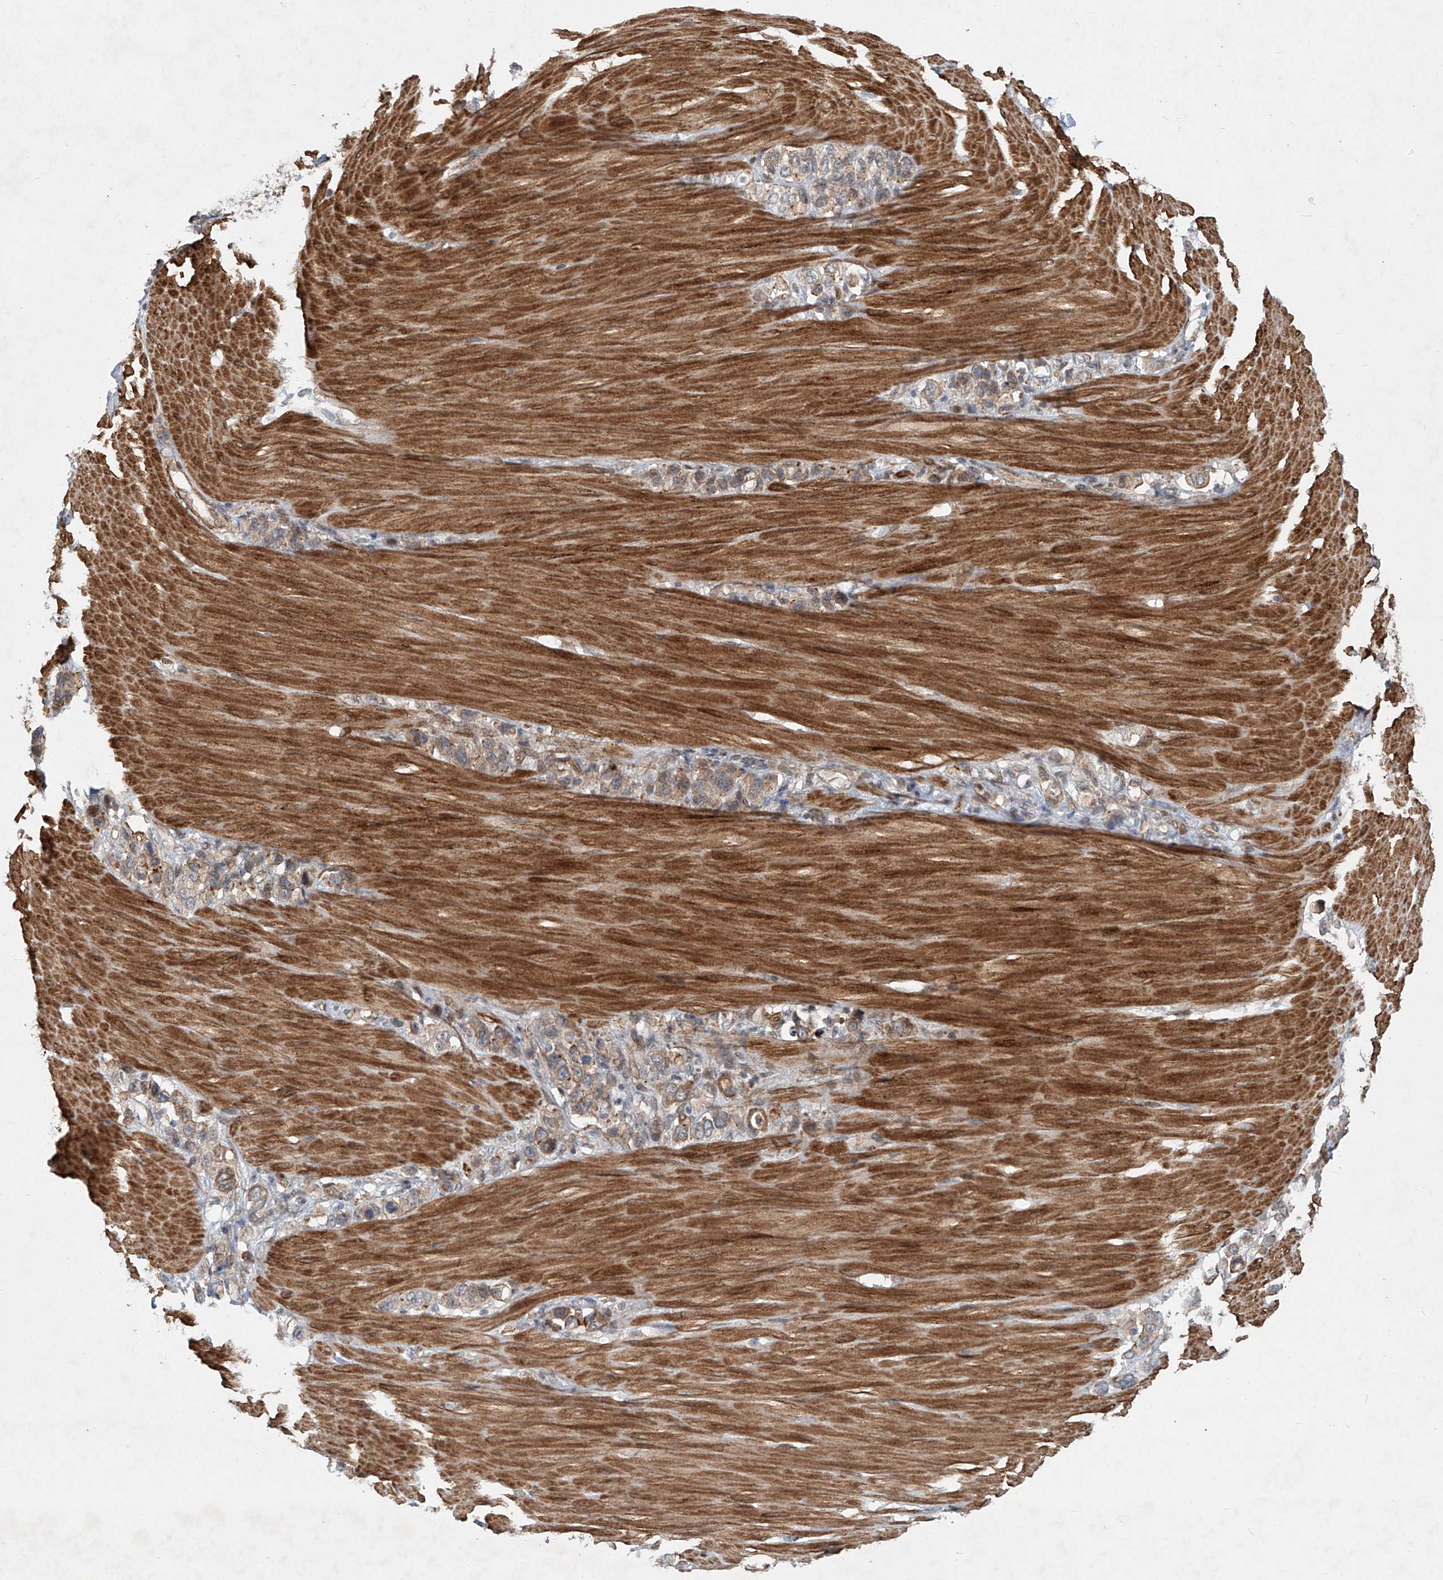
{"staining": {"intensity": "weak", "quantity": "25%-75%", "location": "cytoplasmic/membranous"}, "tissue": "stomach cancer", "cell_type": "Tumor cells", "image_type": "cancer", "snomed": [{"axis": "morphology", "description": "Adenocarcinoma, NOS"}, {"axis": "topography", "description": "Stomach"}], "caption": "This is a photomicrograph of immunohistochemistry (IHC) staining of adenocarcinoma (stomach), which shows weak positivity in the cytoplasmic/membranous of tumor cells.", "gene": "SASH1", "patient": {"sex": "female", "age": 65}}